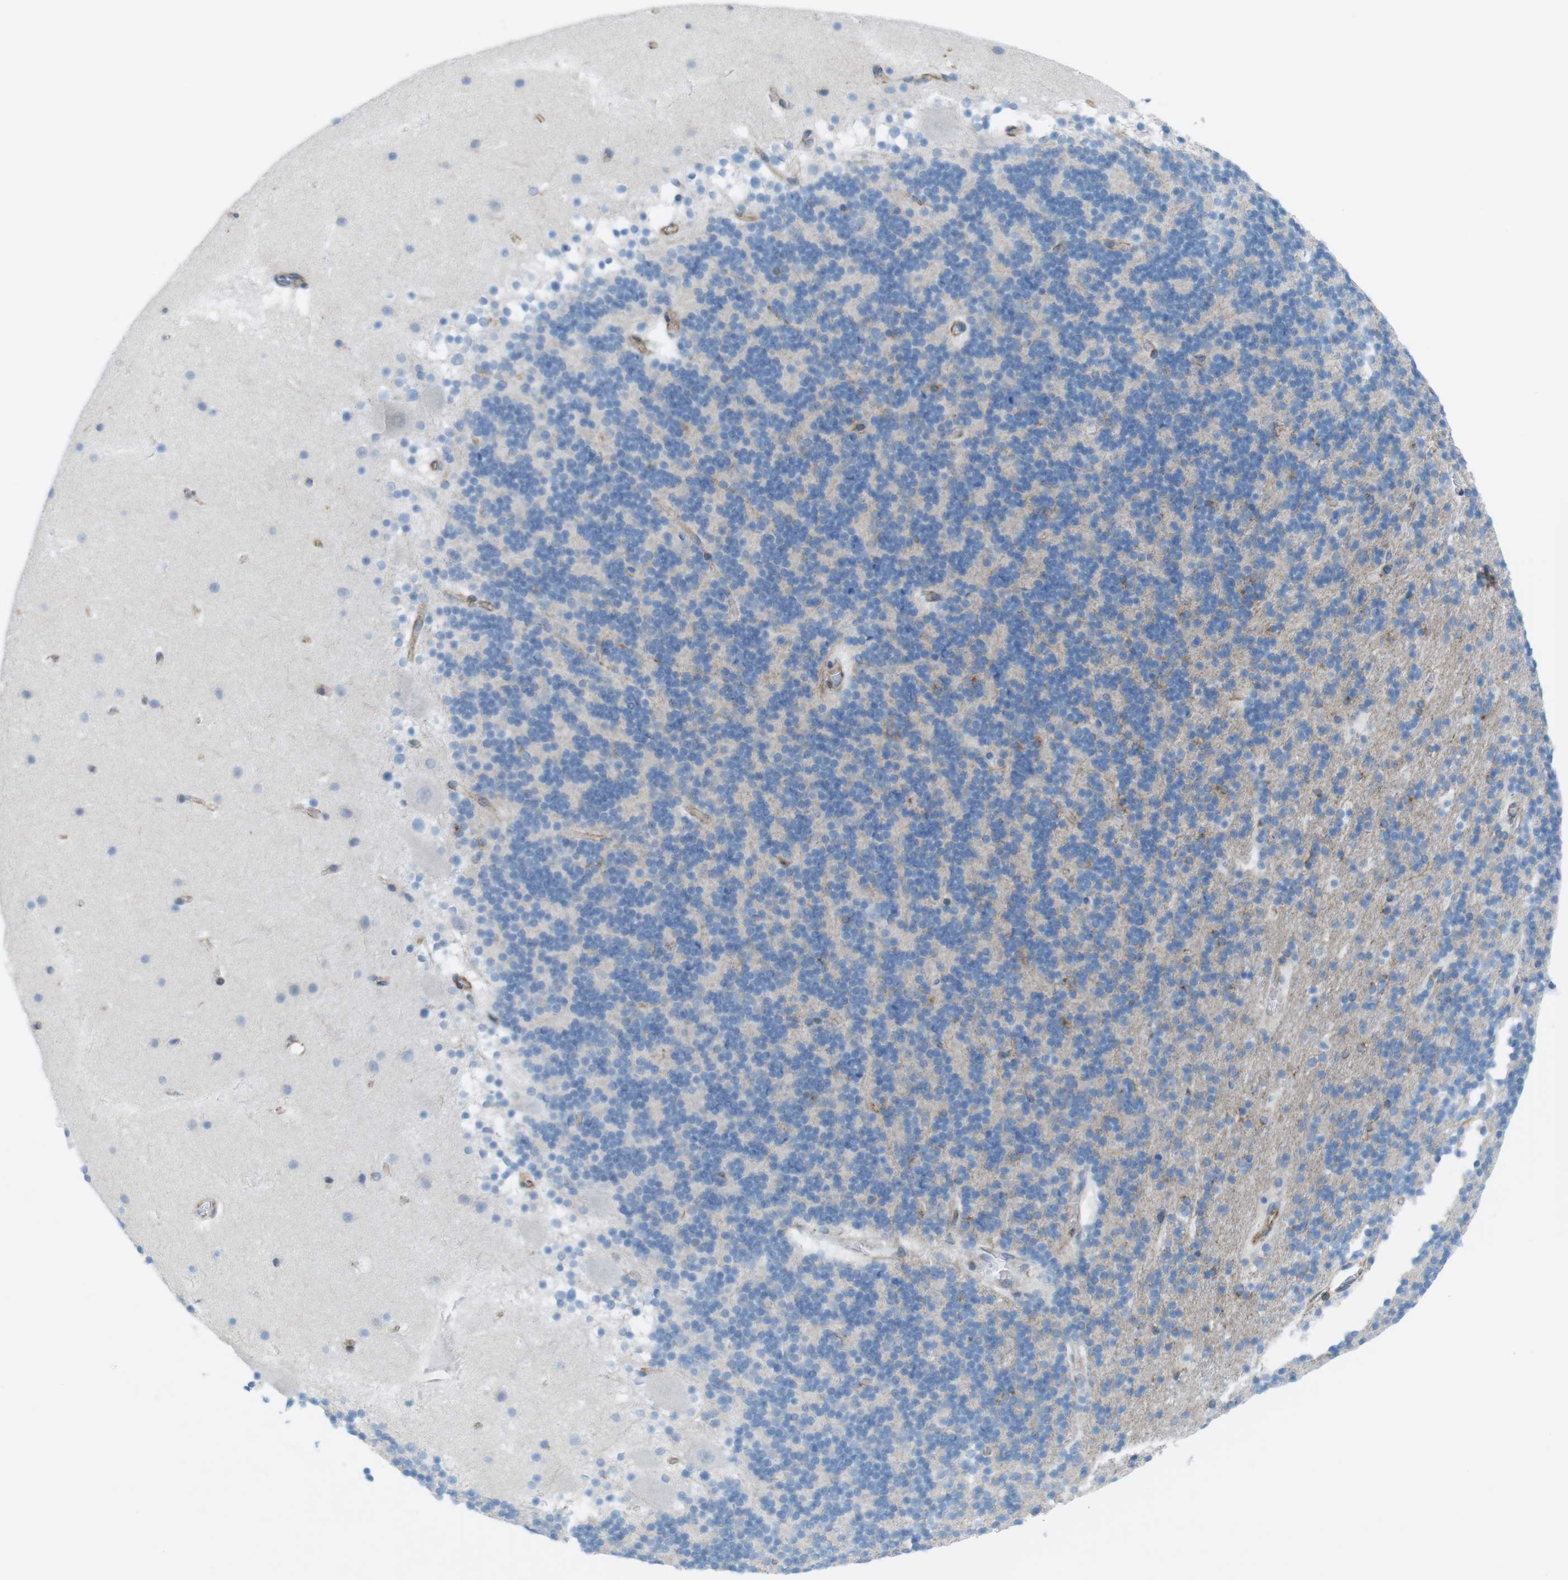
{"staining": {"intensity": "negative", "quantity": "none", "location": "none"}, "tissue": "cerebellum", "cell_type": "Cells in granular layer", "image_type": "normal", "snomed": [{"axis": "morphology", "description": "Normal tissue, NOS"}, {"axis": "topography", "description": "Cerebellum"}], "caption": "An IHC image of unremarkable cerebellum is shown. There is no staining in cells in granular layer of cerebellum.", "gene": "MYH9", "patient": {"sex": "male", "age": 45}}